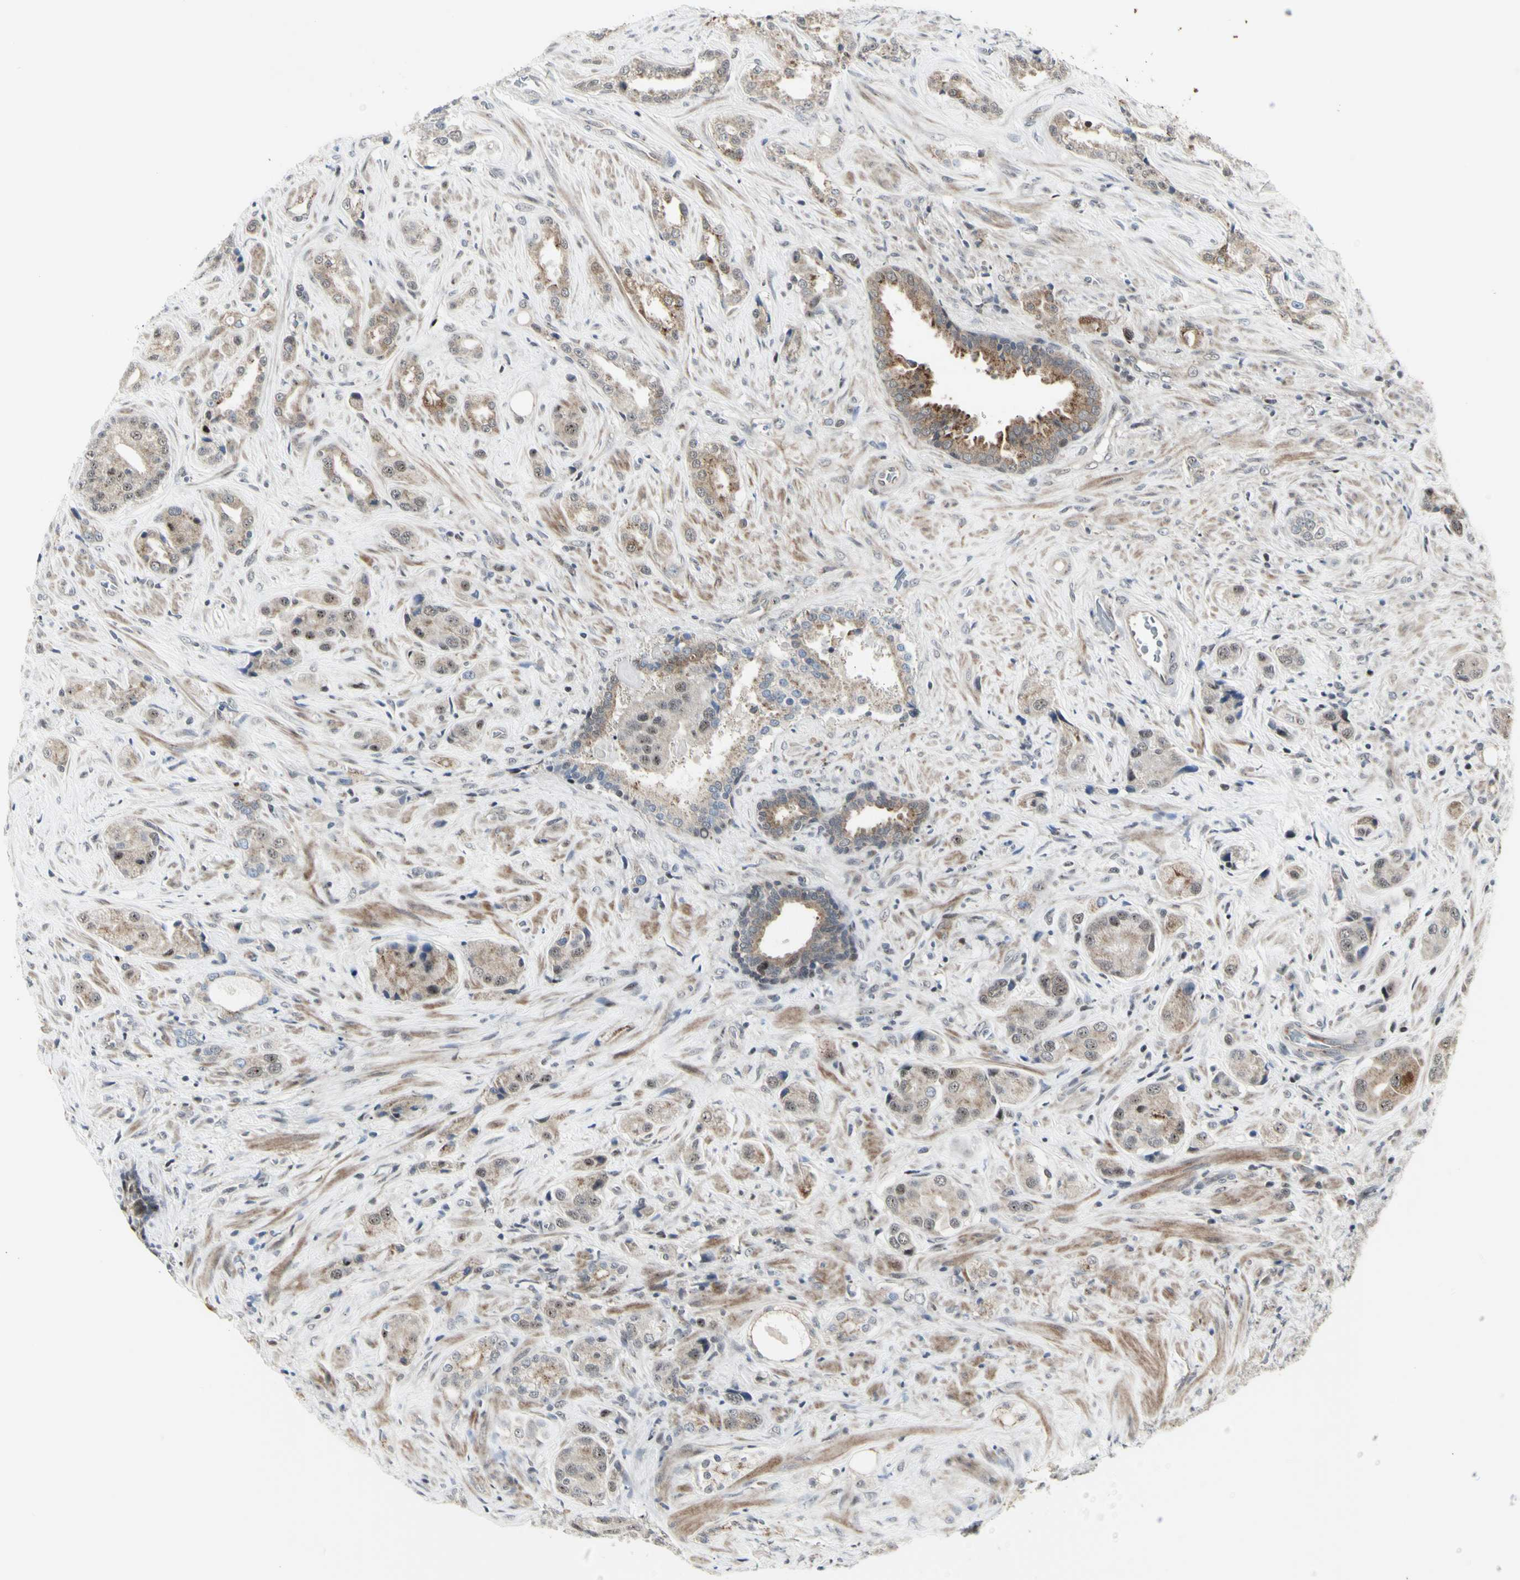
{"staining": {"intensity": "weak", "quantity": ">75%", "location": "cytoplasmic/membranous"}, "tissue": "prostate cancer", "cell_type": "Tumor cells", "image_type": "cancer", "snomed": [{"axis": "morphology", "description": "Adenocarcinoma, High grade"}, {"axis": "topography", "description": "Prostate"}], "caption": "A brown stain highlights weak cytoplasmic/membranous positivity of a protein in human prostate cancer (adenocarcinoma (high-grade)) tumor cells. The staining is performed using DAB brown chromogen to label protein expression. The nuclei are counter-stained blue using hematoxylin.", "gene": "DHRS7B", "patient": {"sex": "male", "age": 71}}